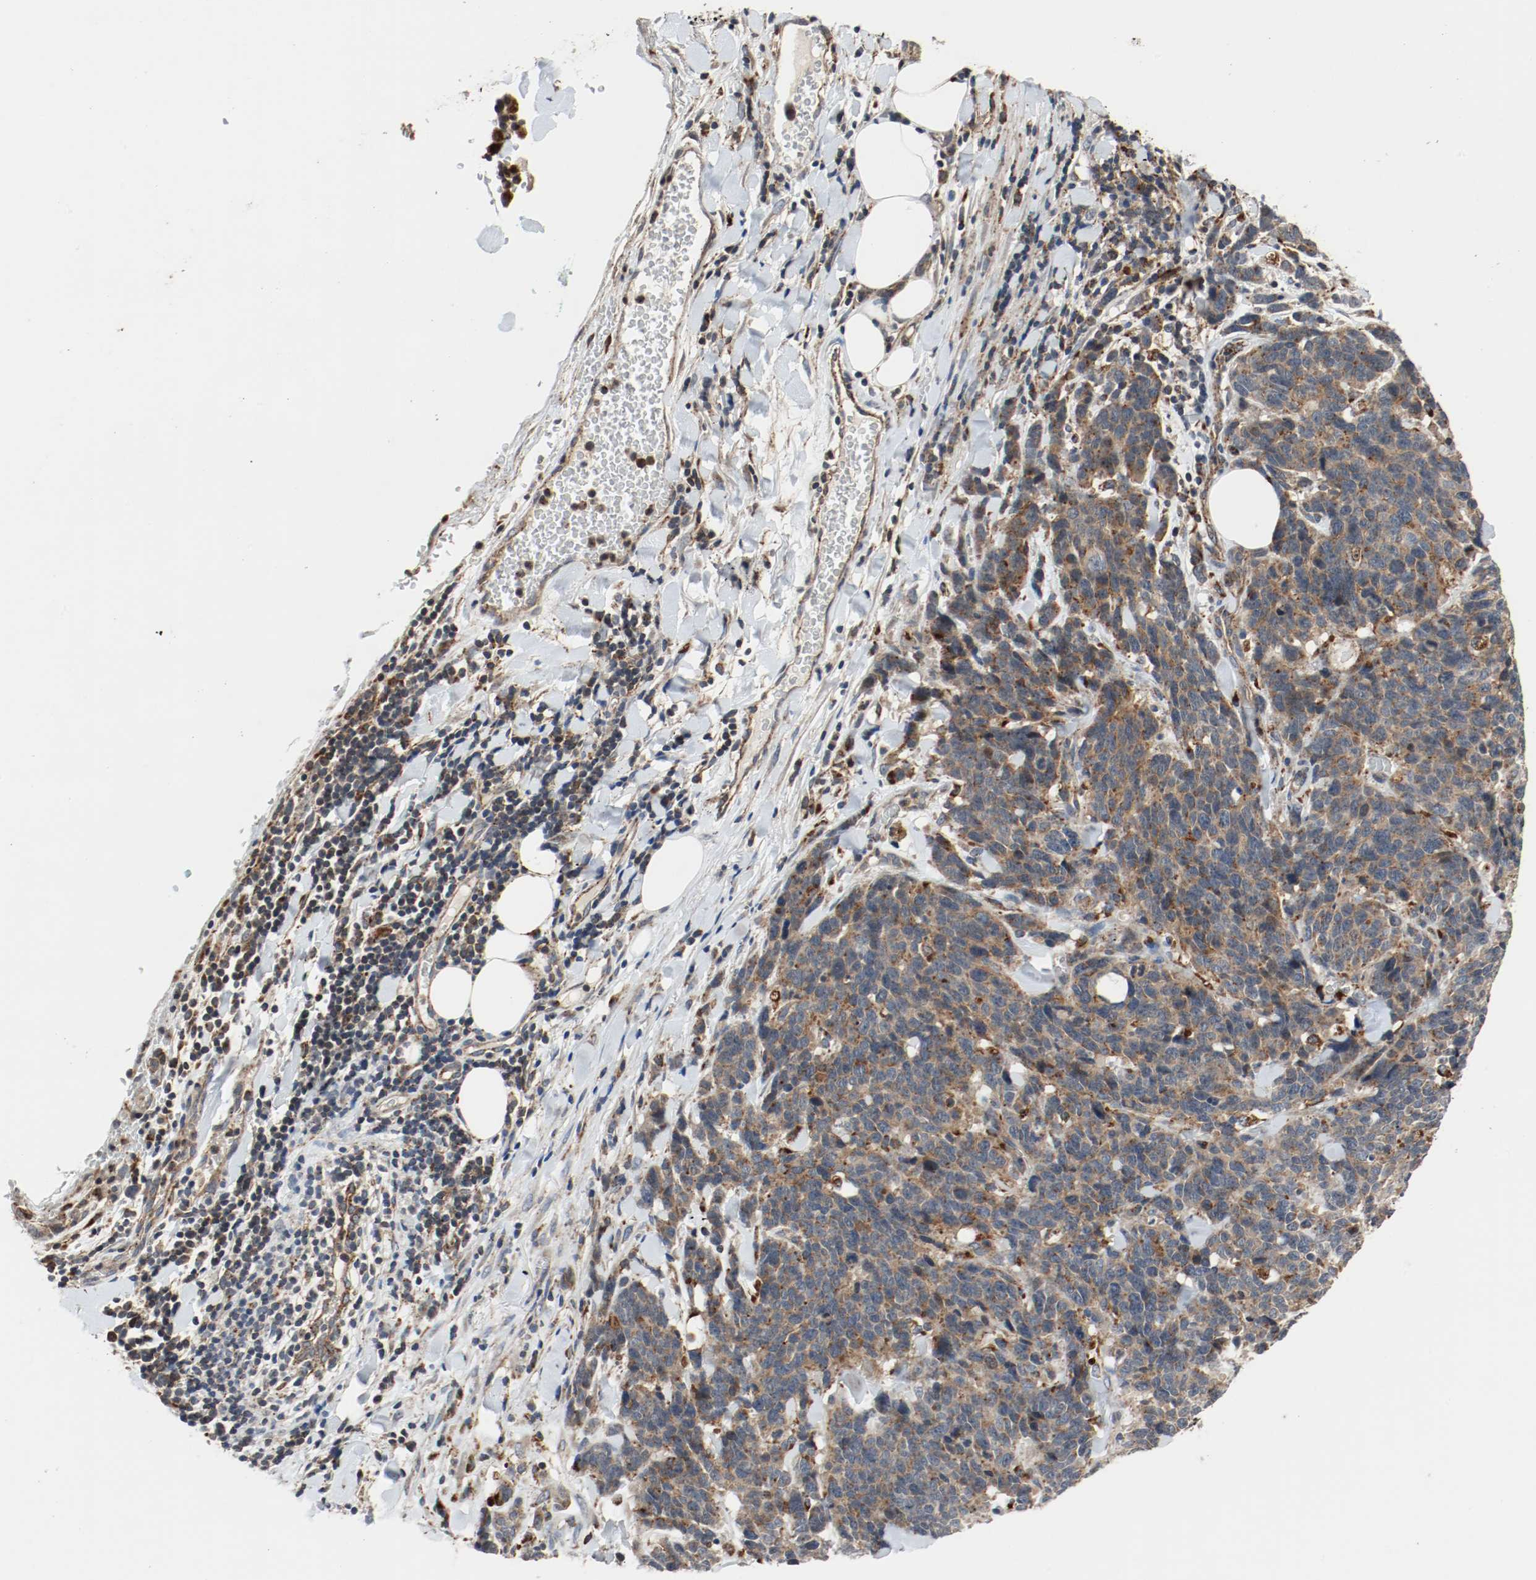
{"staining": {"intensity": "moderate", "quantity": ">75%", "location": "cytoplasmic/membranous"}, "tissue": "lung cancer", "cell_type": "Tumor cells", "image_type": "cancer", "snomed": [{"axis": "morphology", "description": "Neoplasm, malignant, NOS"}, {"axis": "topography", "description": "Lung"}], "caption": "Protein expression analysis of human lung cancer (malignant neoplasm) reveals moderate cytoplasmic/membranous expression in about >75% of tumor cells.", "gene": "LAMP2", "patient": {"sex": "female", "age": 58}}